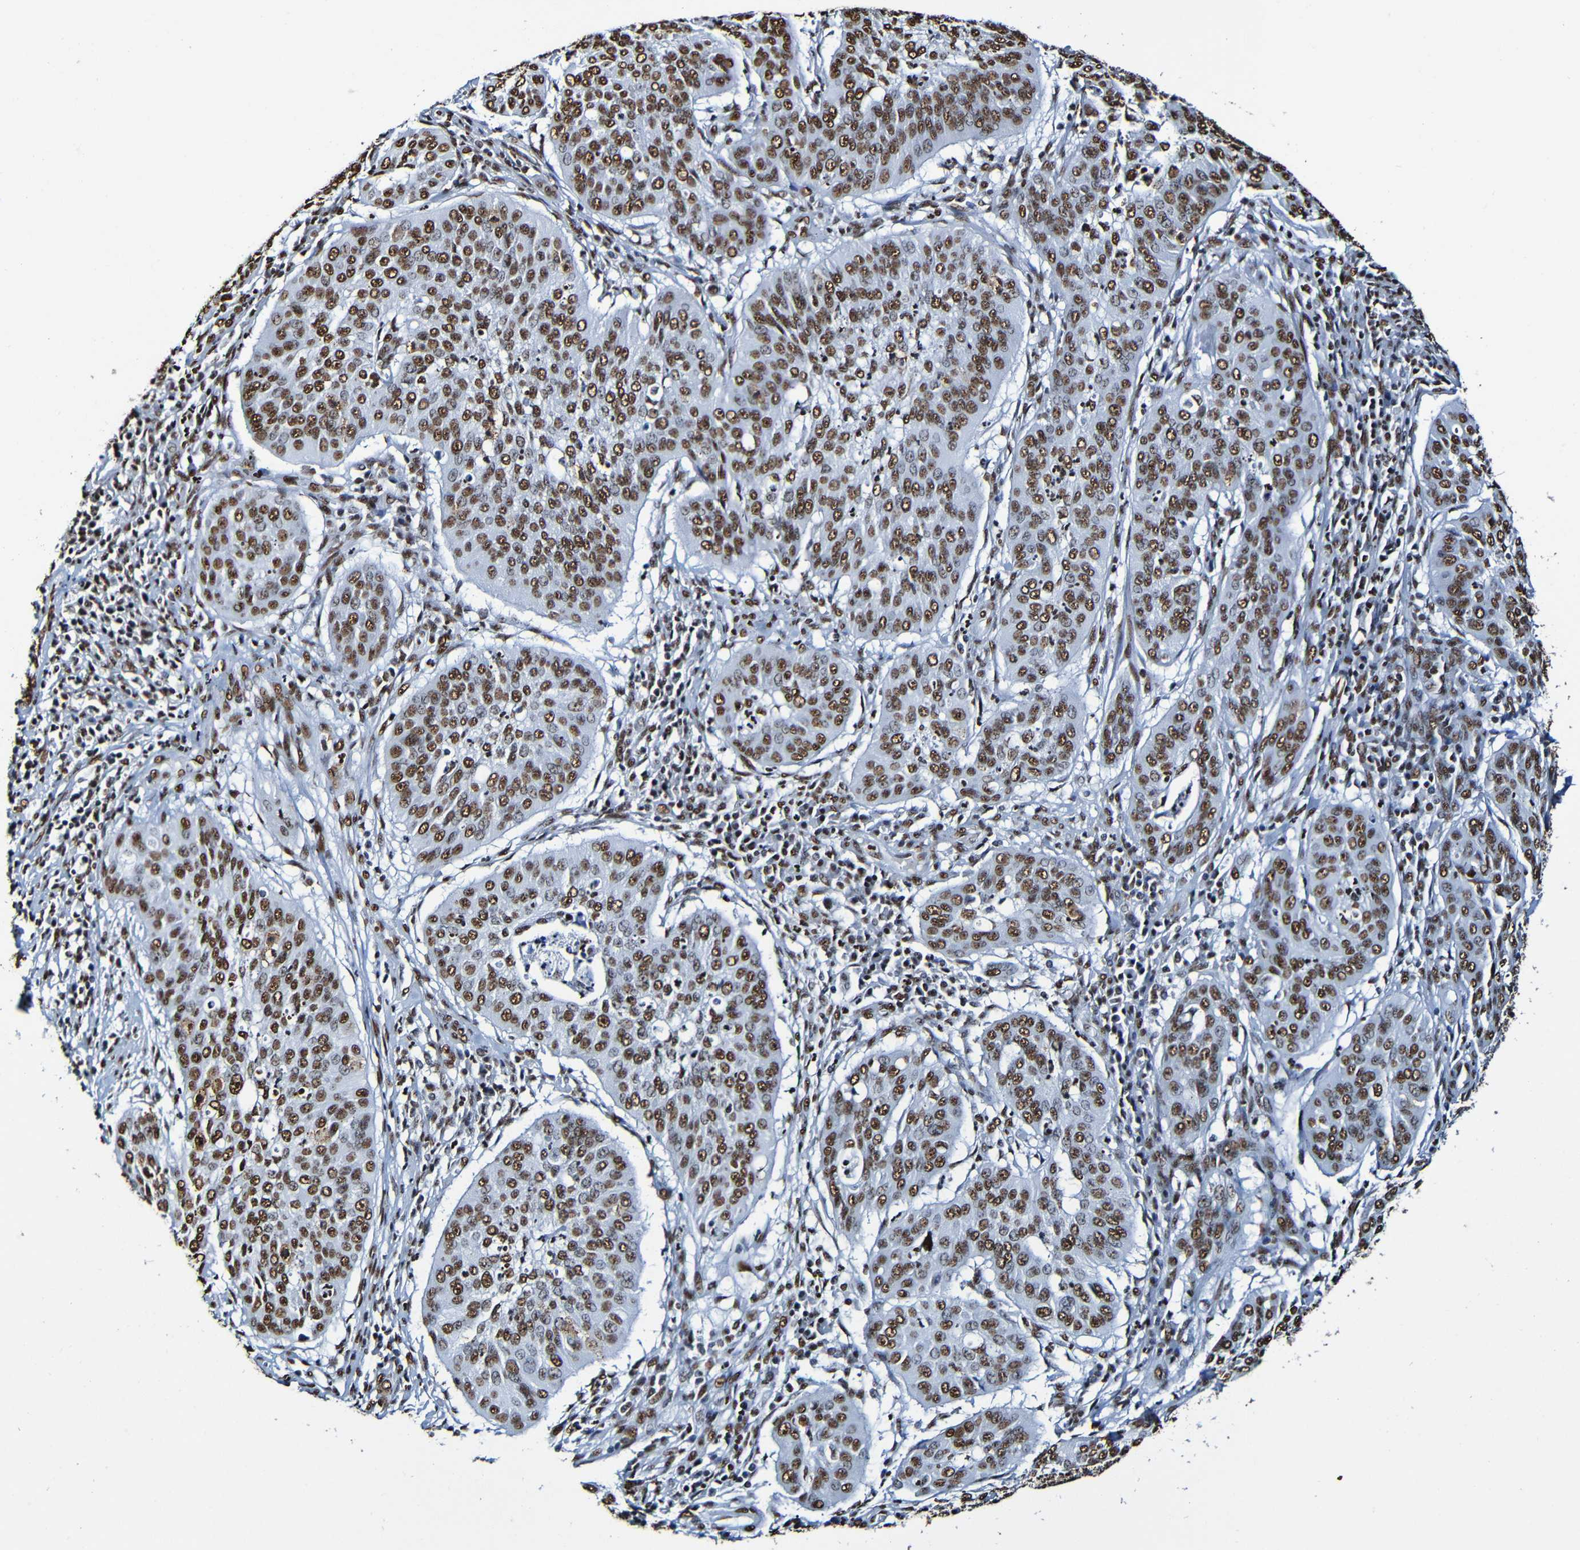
{"staining": {"intensity": "strong", "quantity": ">75%", "location": "nuclear"}, "tissue": "cervical cancer", "cell_type": "Tumor cells", "image_type": "cancer", "snomed": [{"axis": "morphology", "description": "Normal tissue, NOS"}, {"axis": "morphology", "description": "Squamous cell carcinoma, NOS"}, {"axis": "topography", "description": "Cervix"}], "caption": "Immunohistochemical staining of human cervical cancer displays high levels of strong nuclear protein positivity in about >75% of tumor cells.", "gene": "SRSF3", "patient": {"sex": "female", "age": 39}}